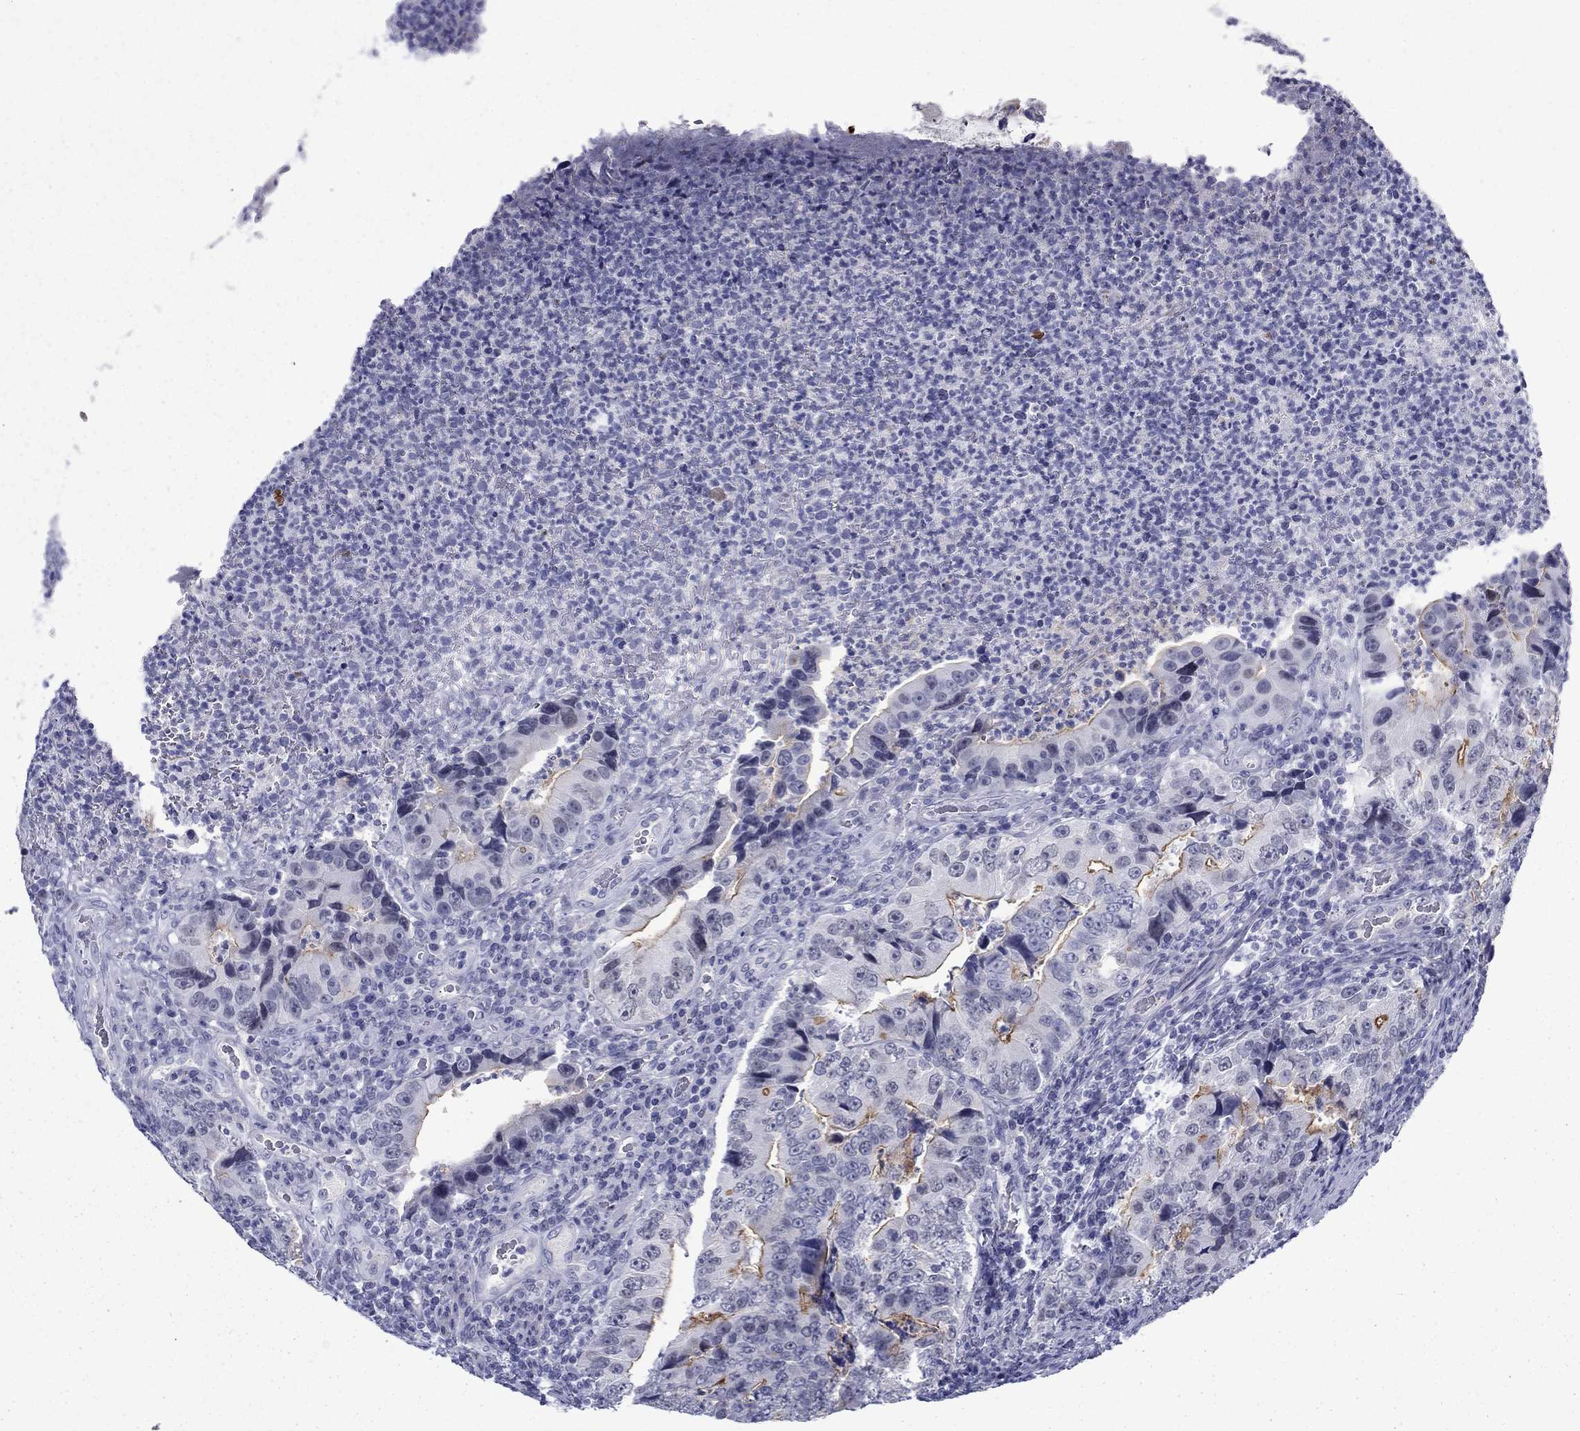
{"staining": {"intensity": "strong", "quantity": "<25%", "location": "cytoplasmic/membranous"}, "tissue": "colorectal cancer", "cell_type": "Tumor cells", "image_type": "cancer", "snomed": [{"axis": "morphology", "description": "Adenocarcinoma, NOS"}, {"axis": "topography", "description": "Colon"}], "caption": "The photomicrograph exhibits a brown stain indicating the presence of a protein in the cytoplasmic/membranous of tumor cells in colorectal cancer.", "gene": "C4orf19", "patient": {"sex": "female", "age": 72}}